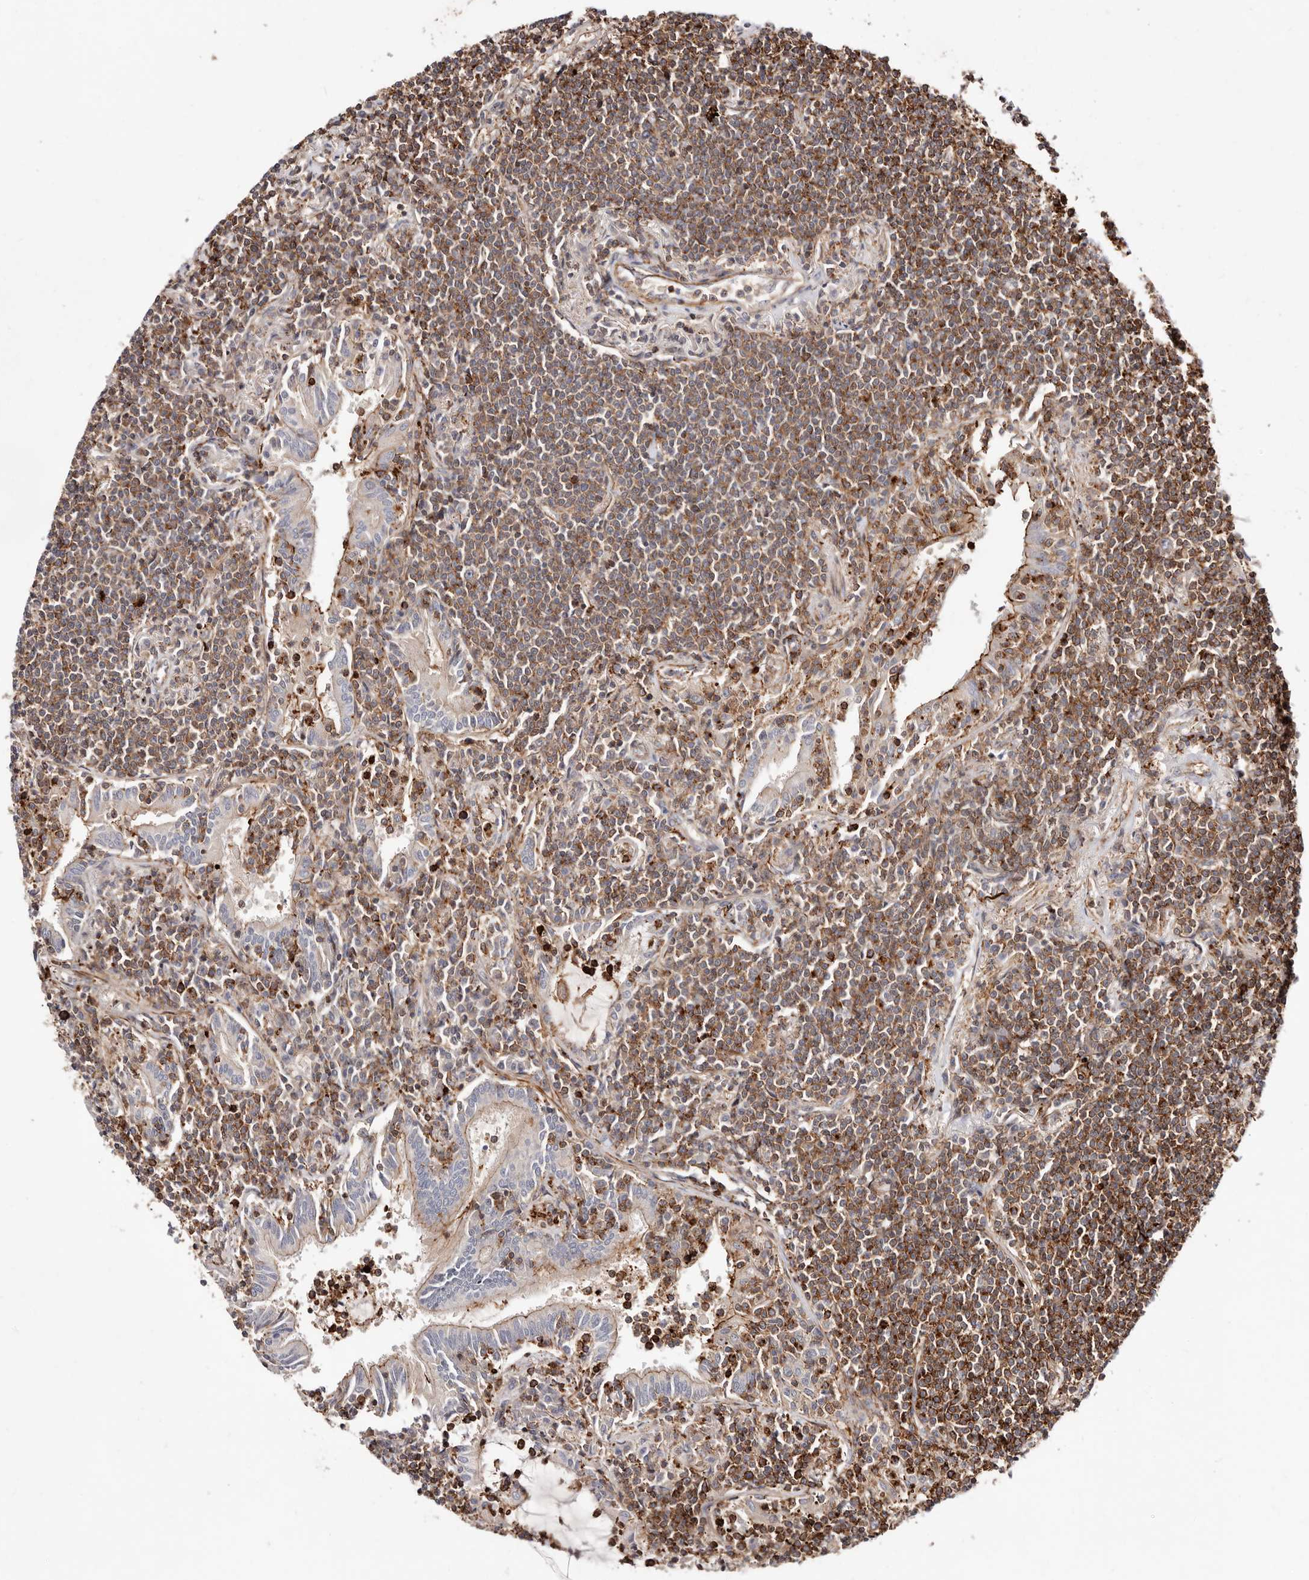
{"staining": {"intensity": "moderate", "quantity": ">75%", "location": "cytoplasmic/membranous"}, "tissue": "lymphoma", "cell_type": "Tumor cells", "image_type": "cancer", "snomed": [{"axis": "morphology", "description": "Malignant lymphoma, non-Hodgkin's type, Low grade"}, {"axis": "topography", "description": "Lung"}], "caption": "Approximately >75% of tumor cells in human lymphoma show moderate cytoplasmic/membranous protein expression as visualized by brown immunohistochemical staining.", "gene": "PTPN22", "patient": {"sex": "female", "age": 71}}